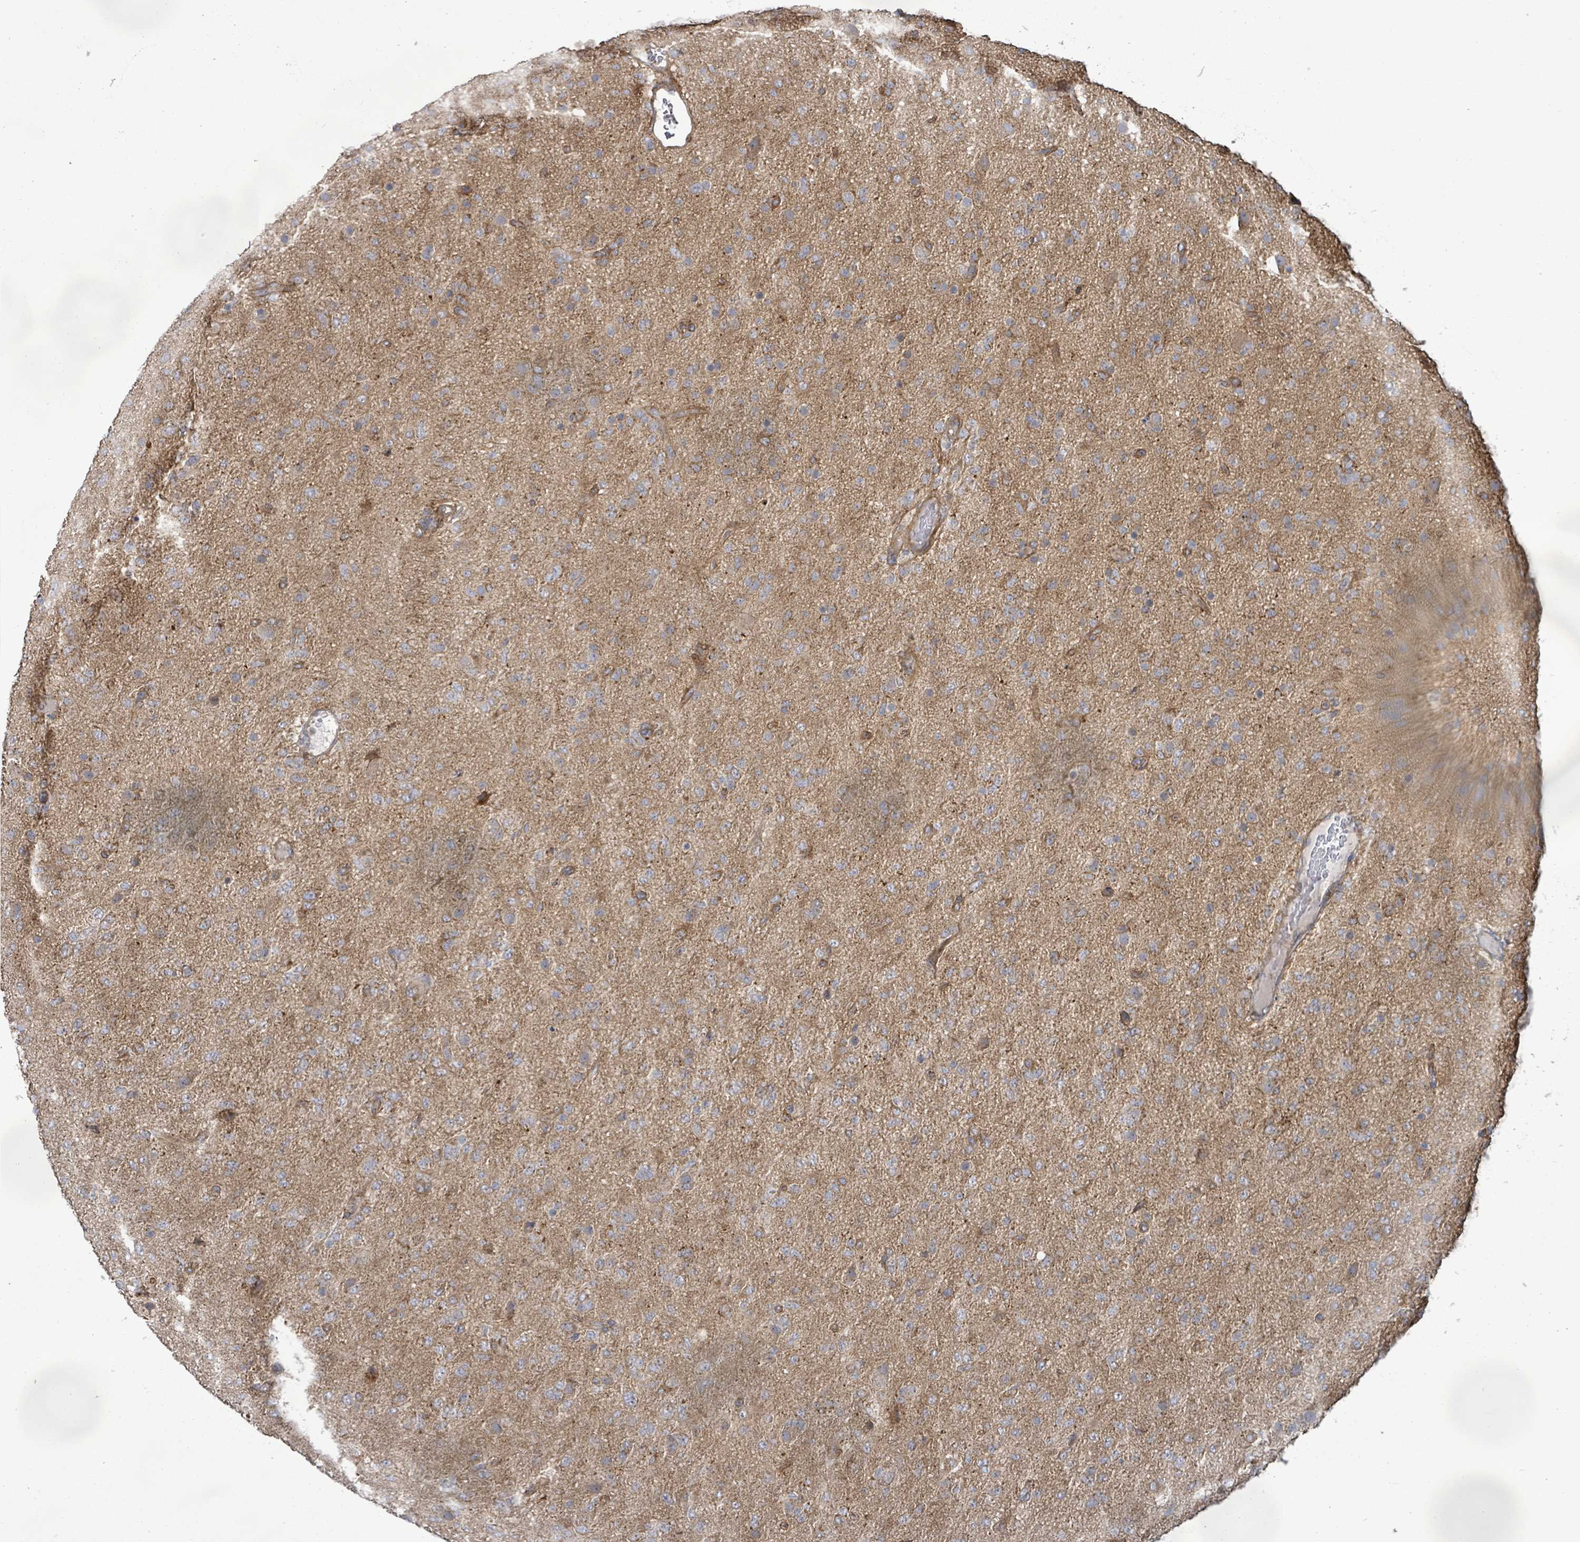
{"staining": {"intensity": "weak", "quantity": "25%-75%", "location": "cytoplasmic/membranous"}, "tissue": "glioma", "cell_type": "Tumor cells", "image_type": "cancer", "snomed": [{"axis": "morphology", "description": "Glioma, malignant, Low grade"}, {"axis": "topography", "description": "Brain"}], "caption": "Glioma was stained to show a protein in brown. There is low levels of weak cytoplasmic/membranous staining in approximately 25%-75% of tumor cells.", "gene": "KBTBD11", "patient": {"sex": "male", "age": 65}}